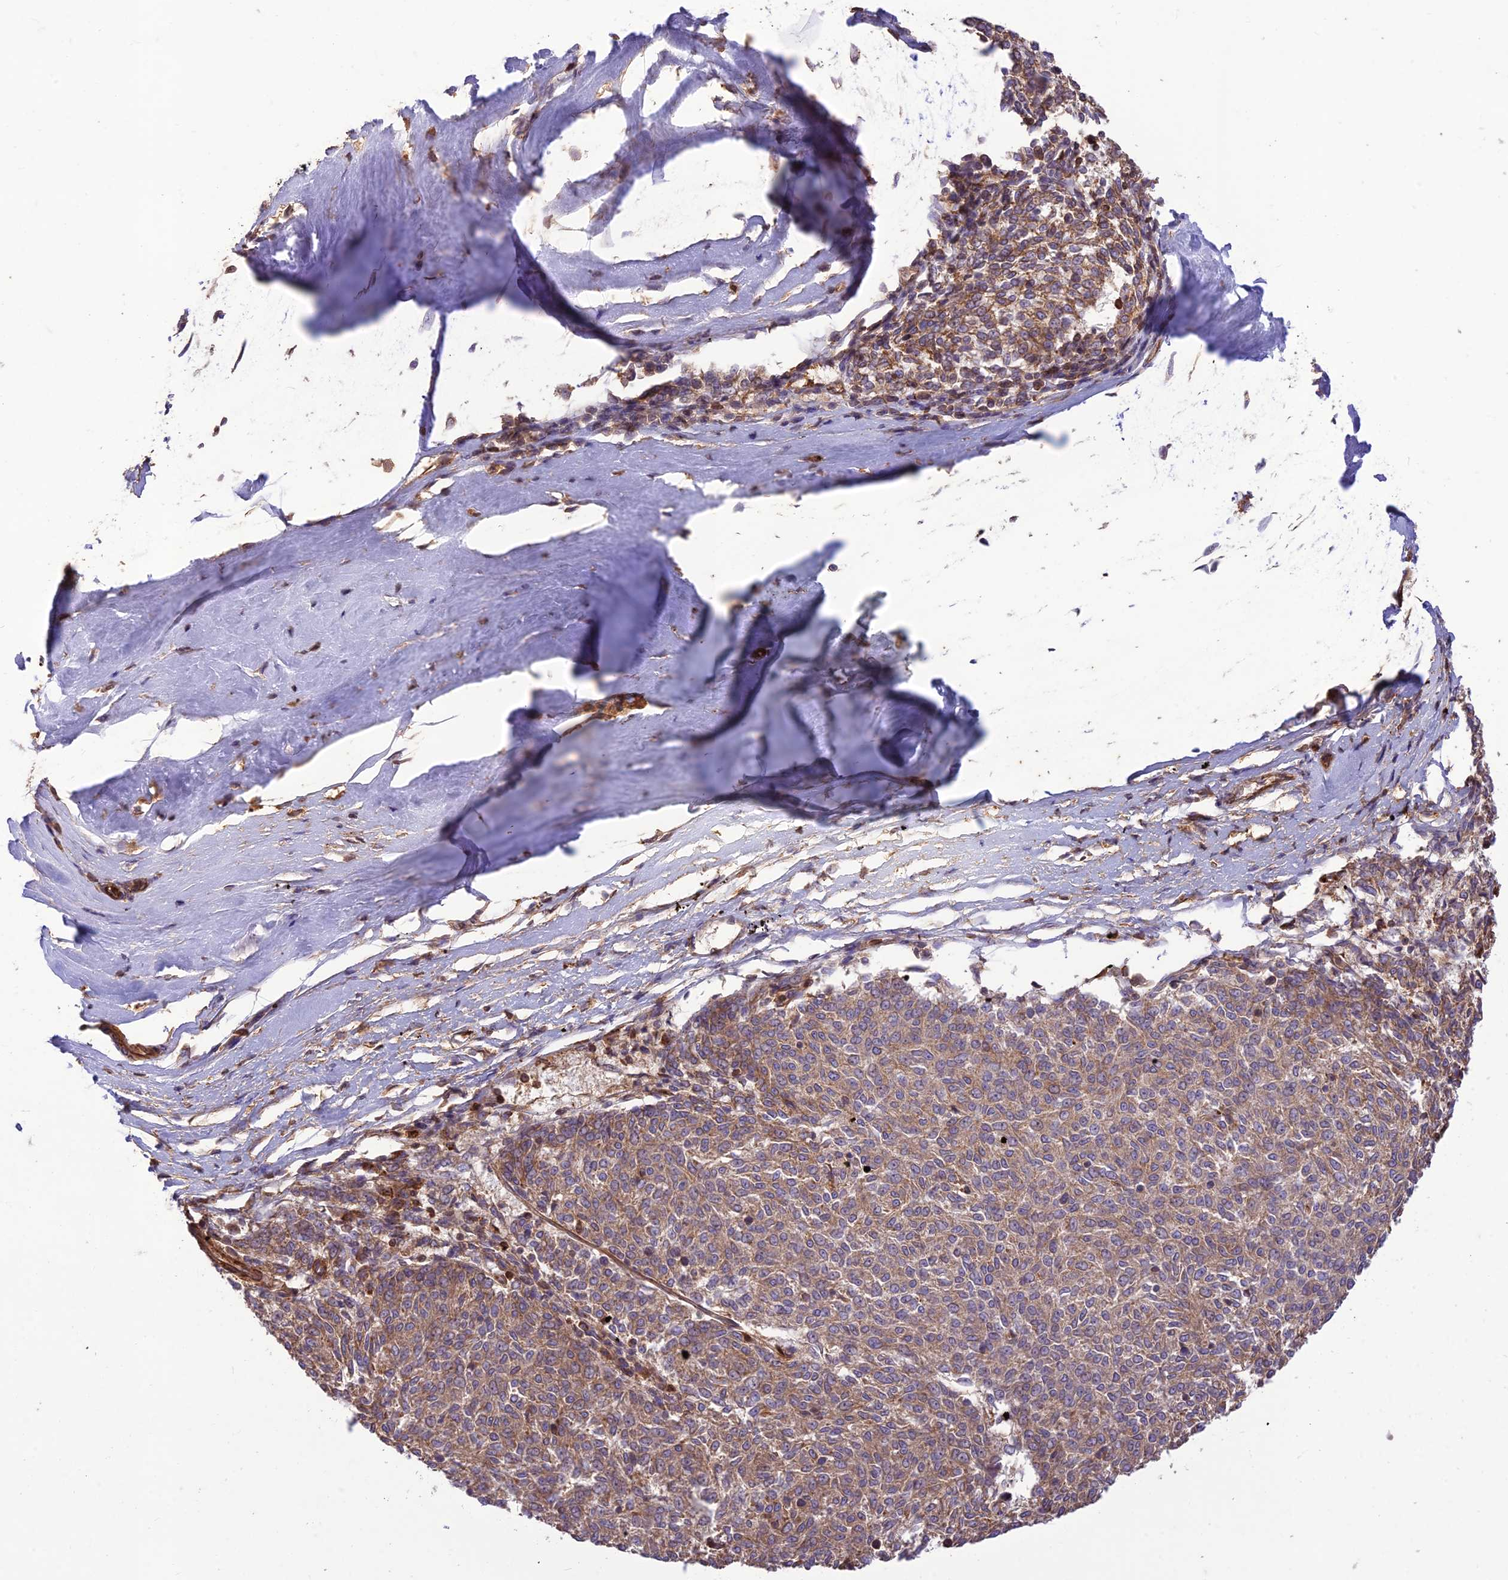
{"staining": {"intensity": "moderate", "quantity": ">75%", "location": "cytoplasmic/membranous"}, "tissue": "melanoma", "cell_type": "Tumor cells", "image_type": "cancer", "snomed": [{"axis": "morphology", "description": "Malignant melanoma, NOS"}, {"axis": "topography", "description": "Skin"}], "caption": "Immunohistochemistry (IHC) (DAB) staining of malignant melanoma reveals moderate cytoplasmic/membranous protein positivity in approximately >75% of tumor cells.", "gene": "HPSE2", "patient": {"sex": "female", "age": 72}}